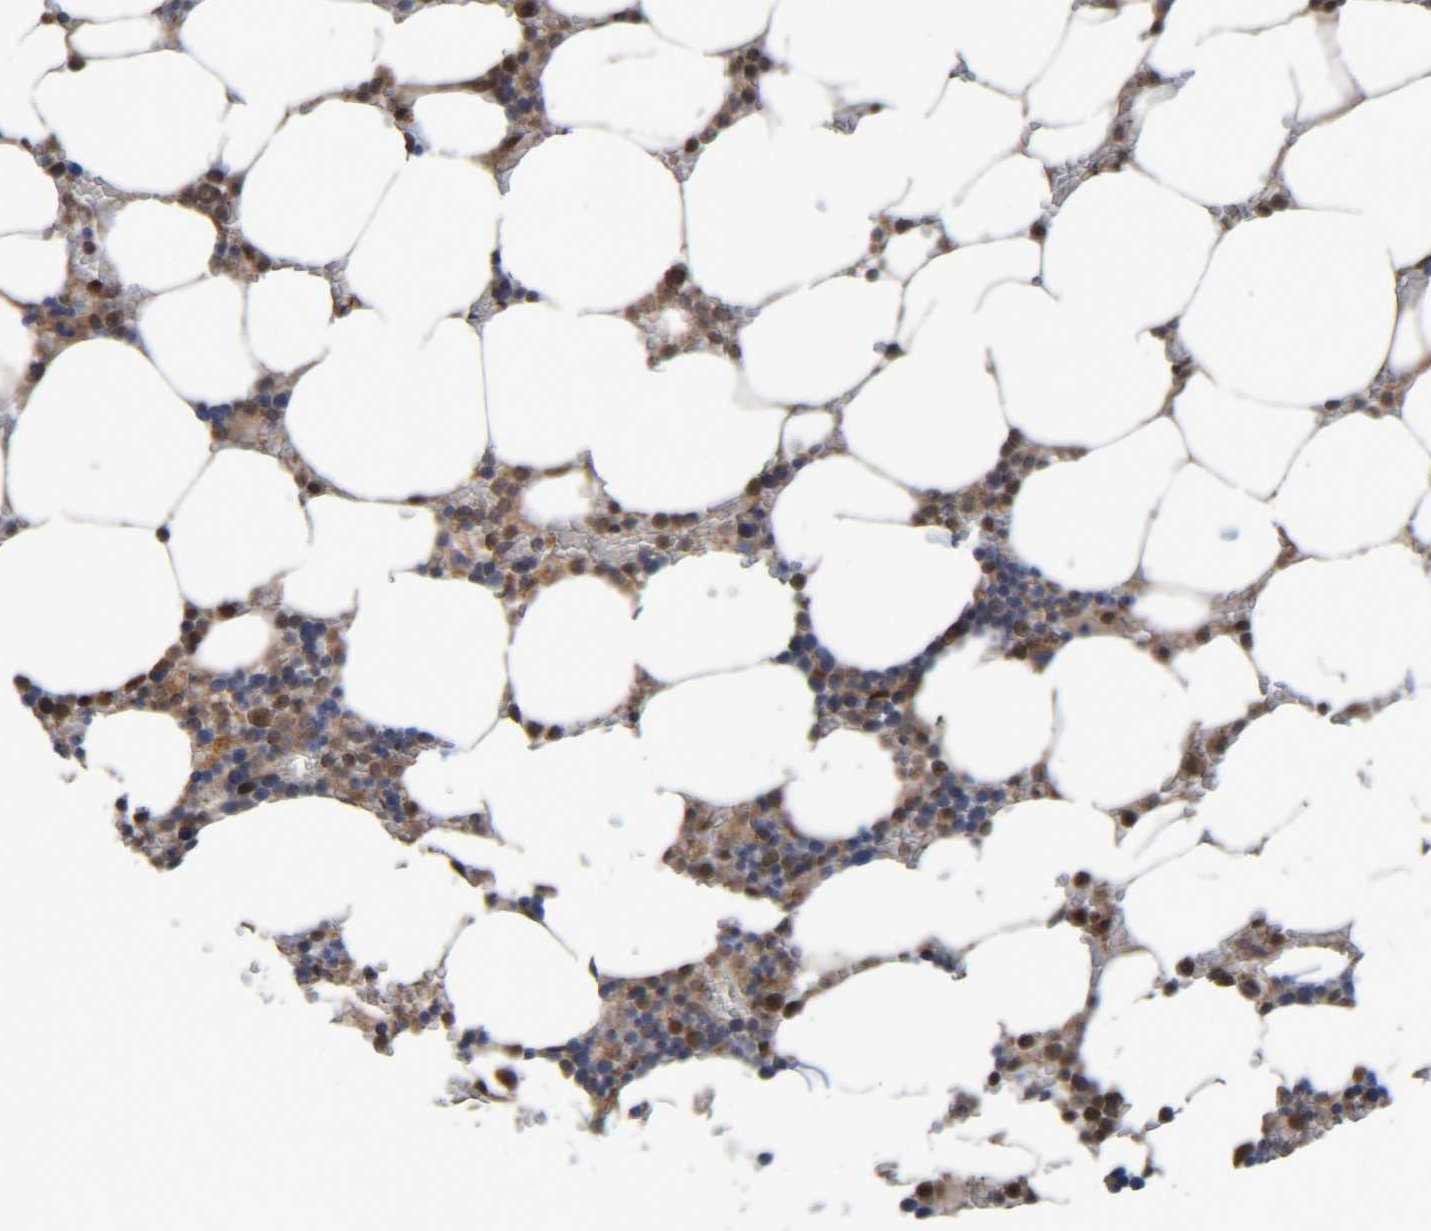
{"staining": {"intensity": "moderate", "quantity": "25%-75%", "location": "cytoplasmic/membranous,nuclear"}, "tissue": "bone marrow", "cell_type": "Hematopoietic cells", "image_type": "normal", "snomed": [{"axis": "morphology", "description": "Normal tissue, NOS"}, {"axis": "topography", "description": "Bone marrow"}], "caption": "Immunohistochemical staining of benign bone marrow displays medium levels of moderate cytoplasmic/membranous,nuclear positivity in approximately 25%-75% of hematopoietic cells.", "gene": "CCDC57", "patient": {"sex": "male", "age": 70}}